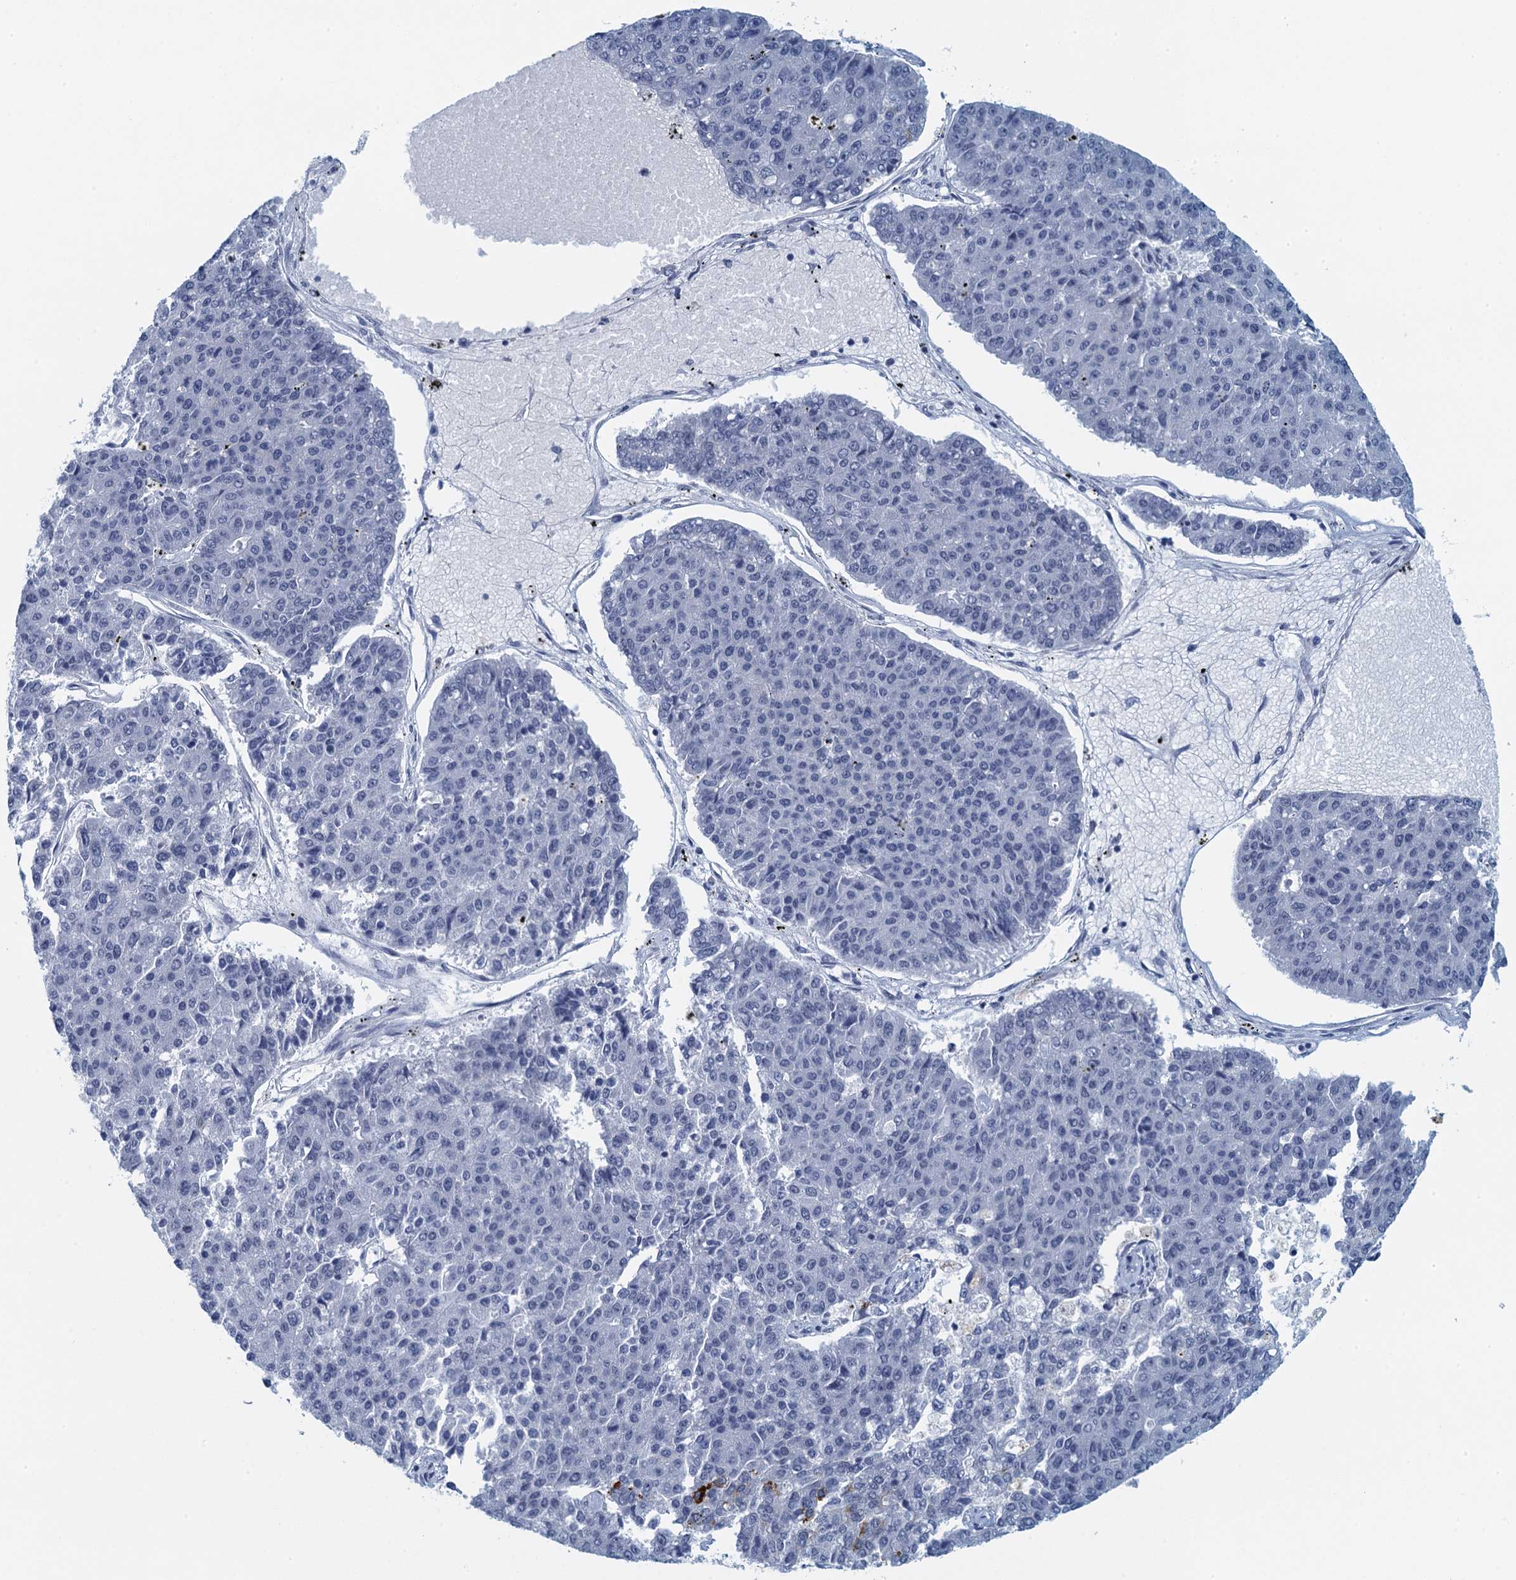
{"staining": {"intensity": "negative", "quantity": "none", "location": "none"}, "tissue": "pancreatic cancer", "cell_type": "Tumor cells", "image_type": "cancer", "snomed": [{"axis": "morphology", "description": "Adenocarcinoma, NOS"}, {"axis": "topography", "description": "Pancreas"}], "caption": "High magnification brightfield microscopy of adenocarcinoma (pancreatic) stained with DAB (brown) and counterstained with hematoxylin (blue): tumor cells show no significant staining.", "gene": "ENSG00000131152", "patient": {"sex": "male", "age": 50}}